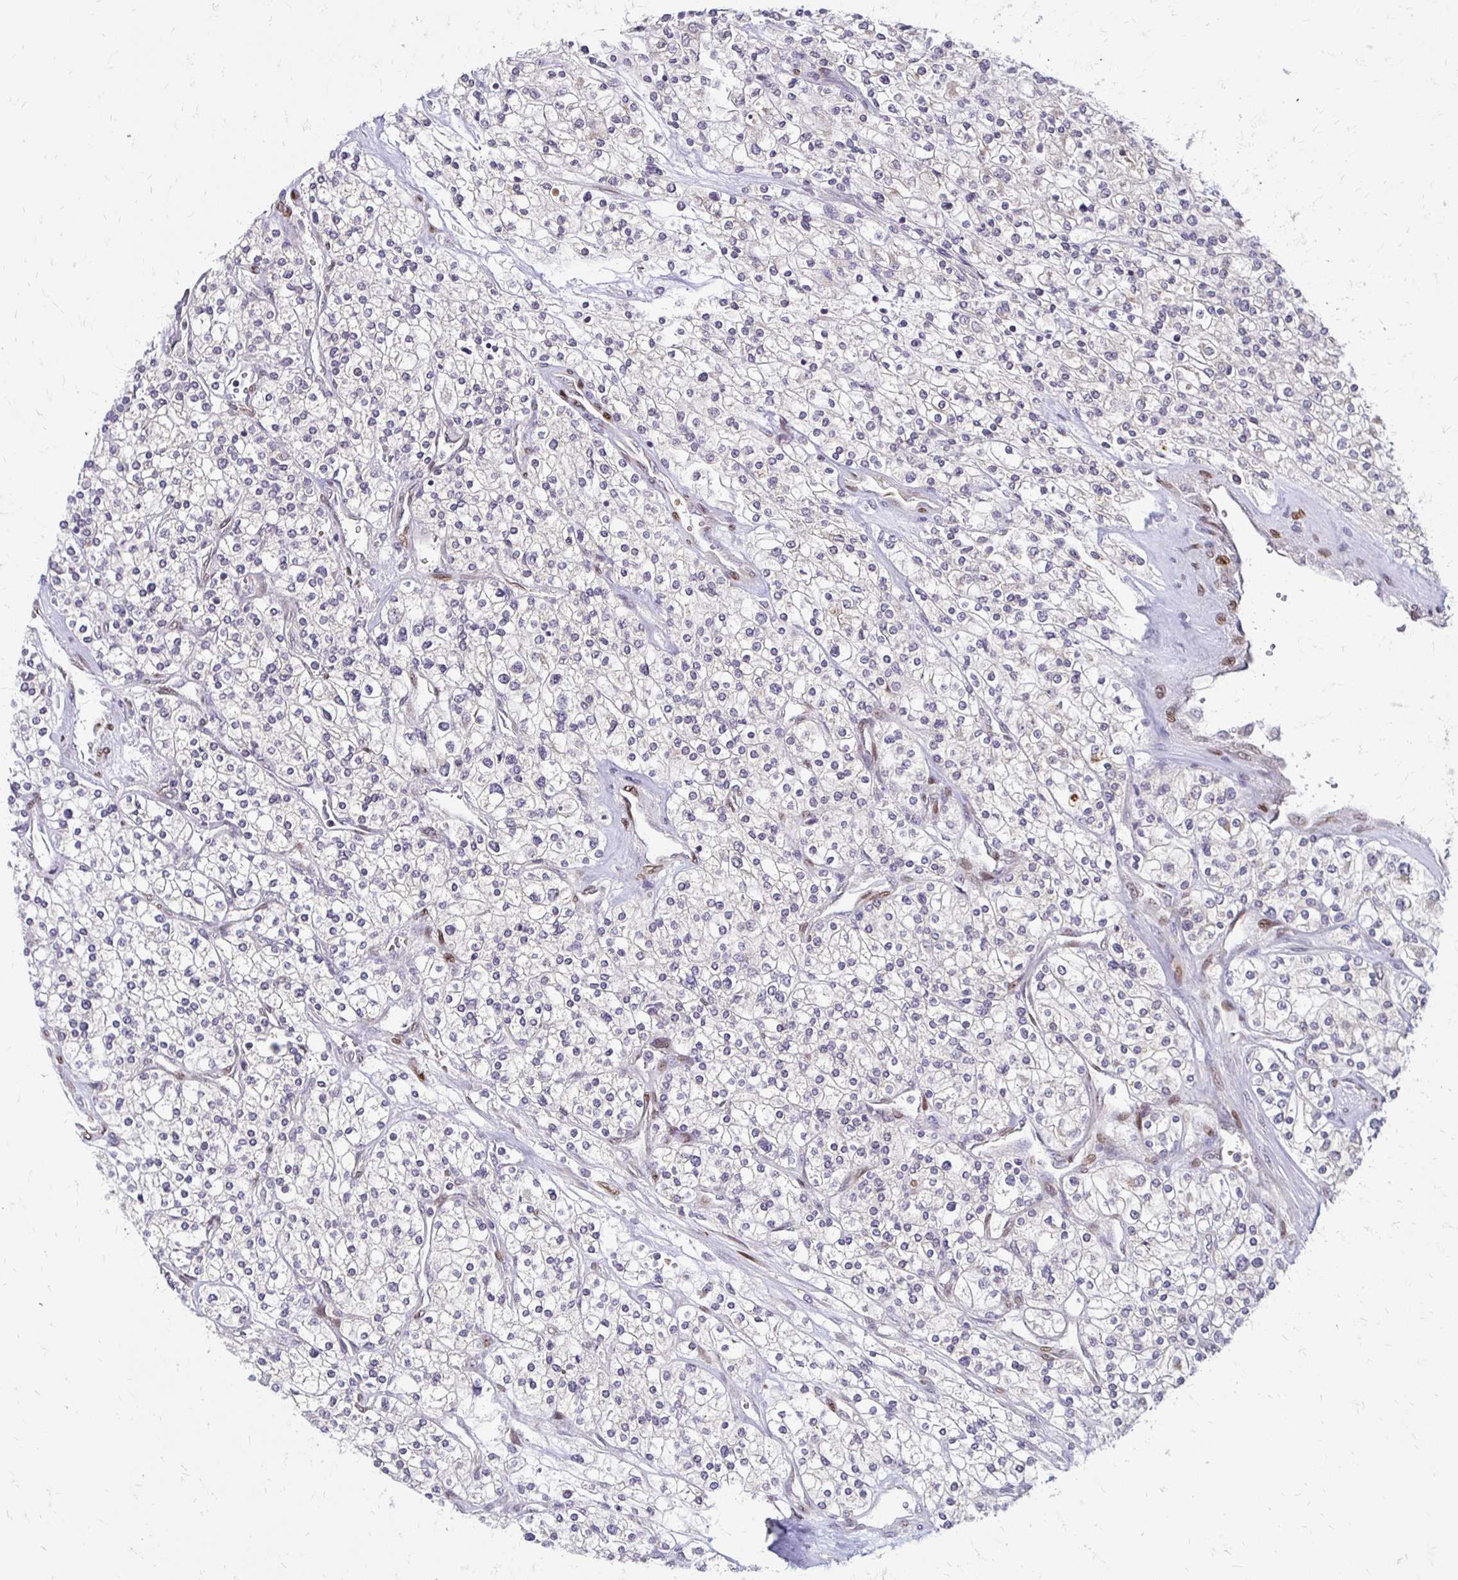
{"staining": {"intensity": "negative", "quantity": "none", "location": "none"}, "tissue": "renal cancer", "cell_type": "Tumor cells", "image_type": "cancer", "snomed": [{"axis": "morphology", "description": "Adenocarcinoma, NOS"}, {"axis": "topography", "description": "Kidney"}], "caption": "Immunohistochemical staining of renal cancer (adenocarcinoma) exhibits no significant staining in tumor cells. The staining is performed using DAB brown chromogen with nuclei counter-stained in using hematoxylin.", "gene": "TRIR", "patient": {"sex": "male", "age": 80}}